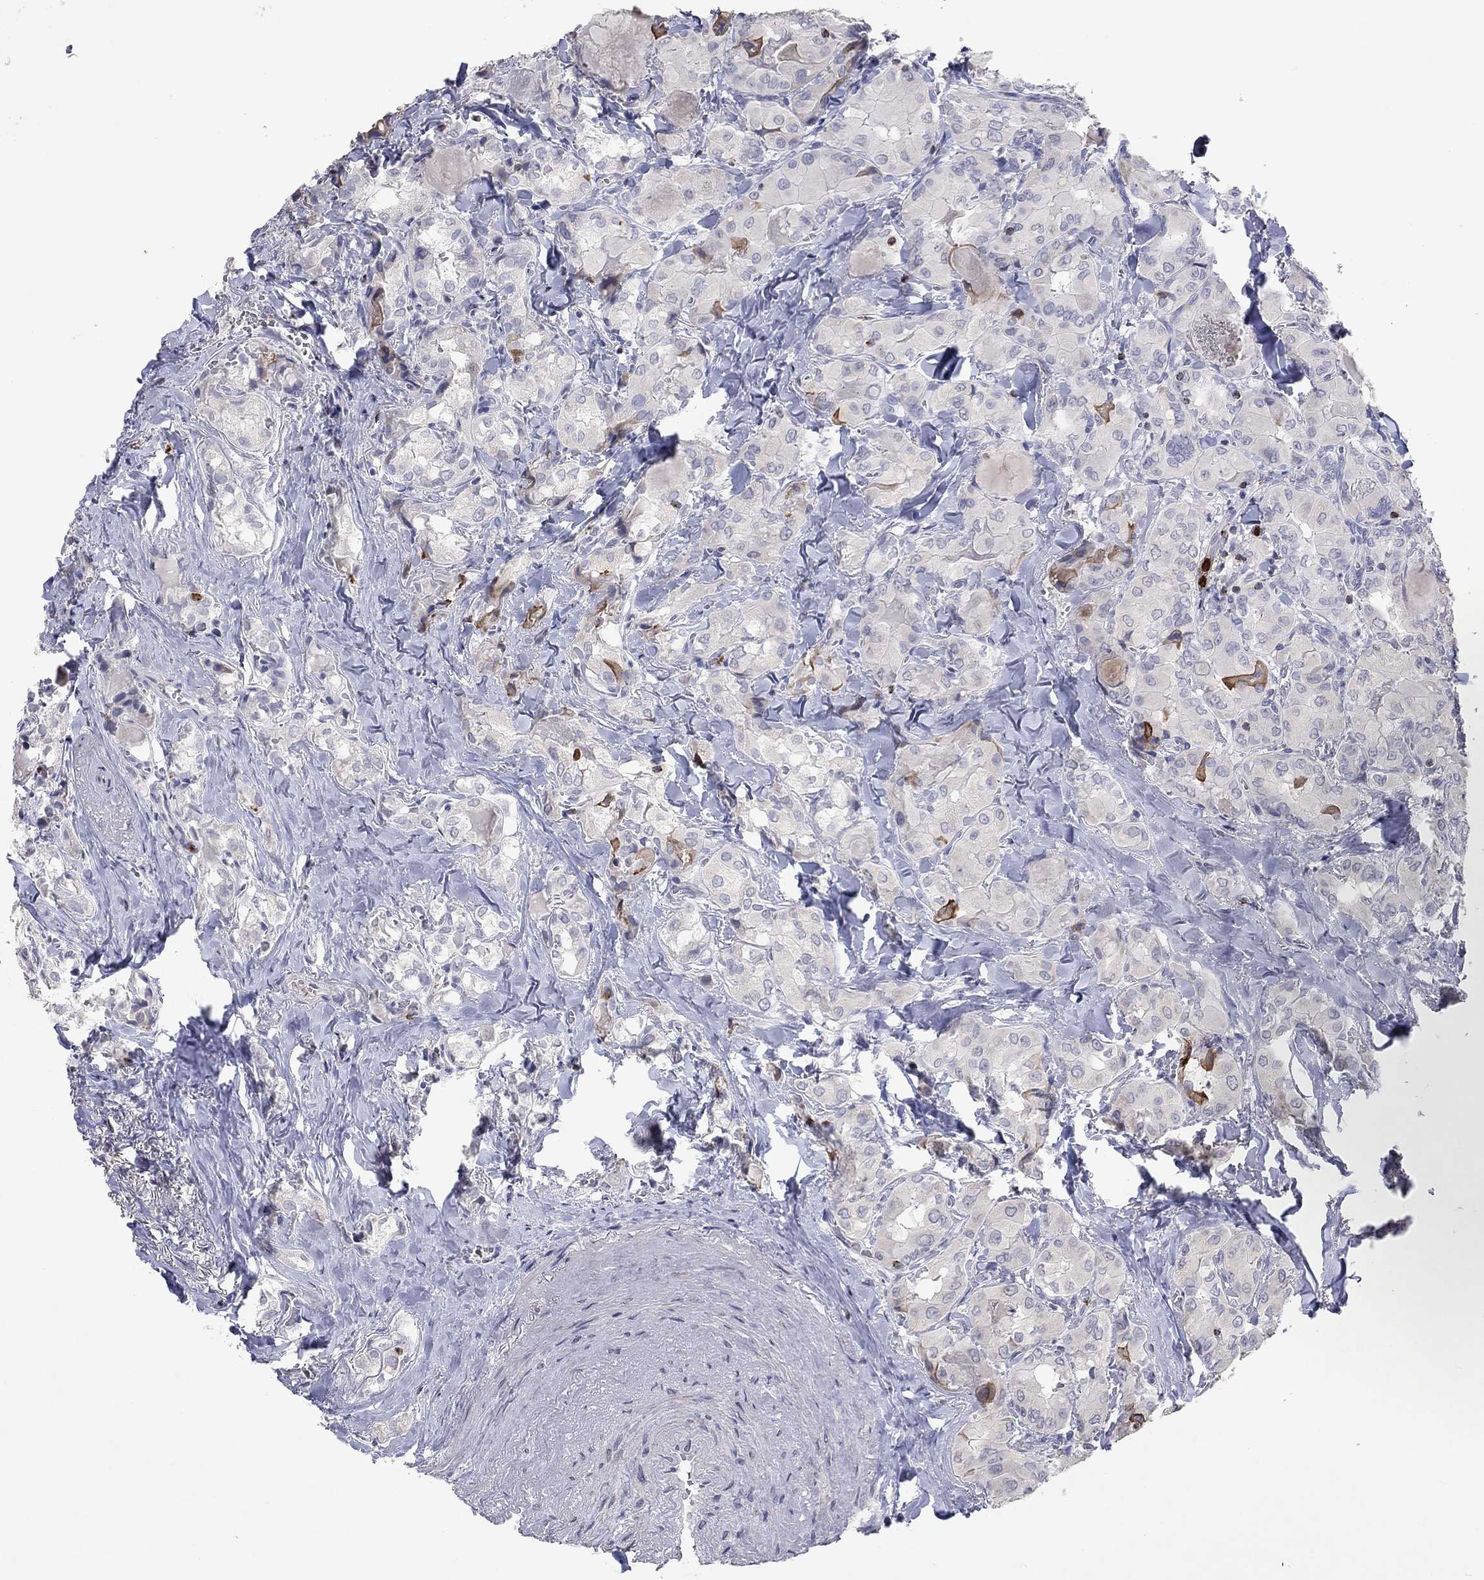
{"staining": {"intensity": "negative", "quantity": "none", "location": "none"}, "tissue": "thyroid cancer", "cell_type": "Tumor cells", "image_type": "cancer", "snomed": [{"axis": "morphology", "description": "Normal tissue, NOS"}, {"axis": "morphology", "description": "Papillary adenocarcinoma, NOS"}, {"axis": "topography", "description": "Thyroid gland"}], "caption": "Immunohistochemistry of human thyroid cancer (papillary adenocarcinoma) demonstrates no expression in tumor cells. Nuclei are stained in blue.", "gene": "CCL5", "patient": {"sex": "female", "age": 66}}